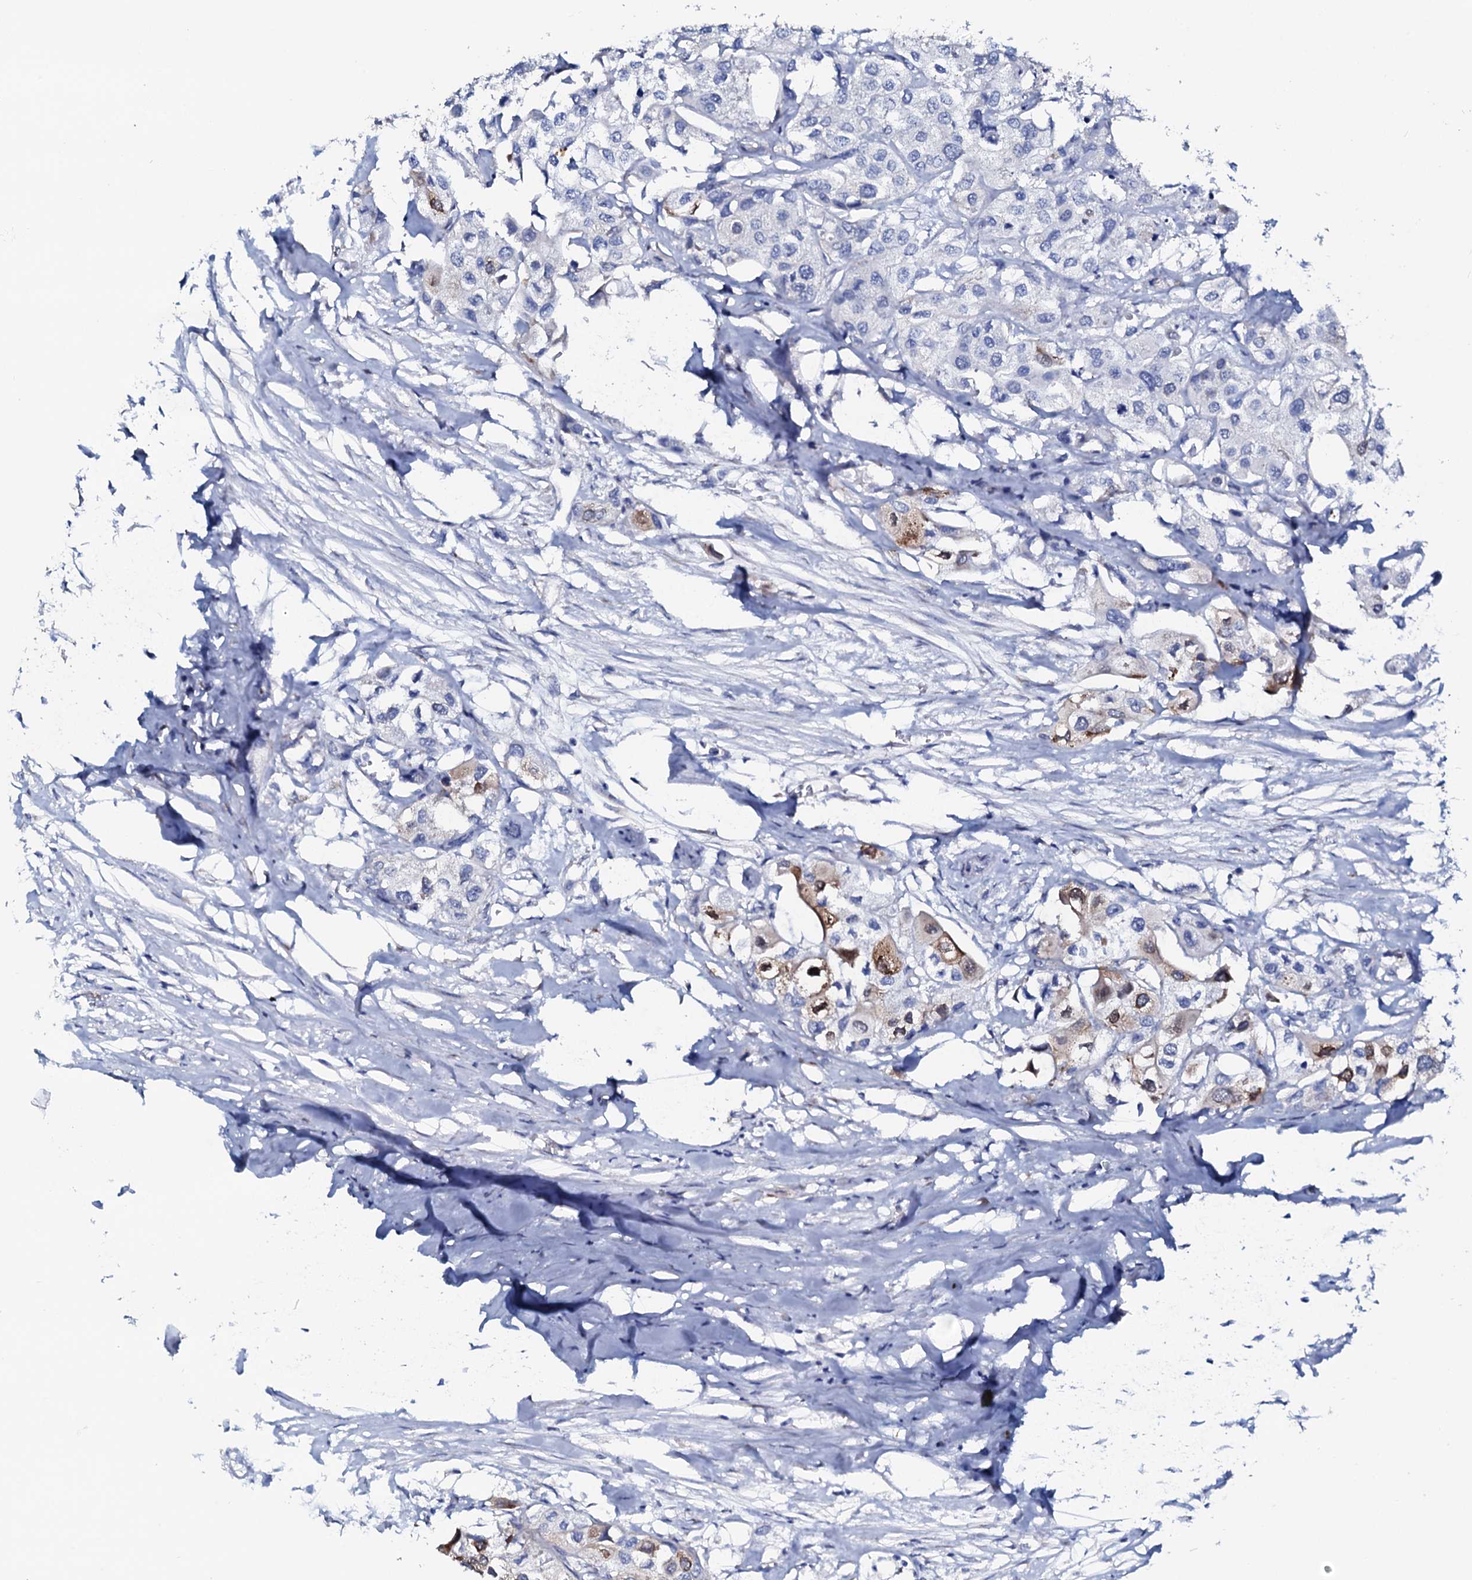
{"staining": {"intensity": "negative", "quantity": "none", "location": "none"}, "tissue": "urothelial cancer", "cell_type": "Tumor cells", "image_type": "cancer", "snomed": [{"axis": "morphology", "description": "Urothelial carcinoma, High grade"}, {"axis": "topography", "description": "Urinary bladder"}], "caption": "Urothelial carcinoma (high-grade) was stained to show a protein in brown. There is no significant expression in tumor cells.", "gene": "AMER2", "patient": {"sex": "male", "age": 64}}